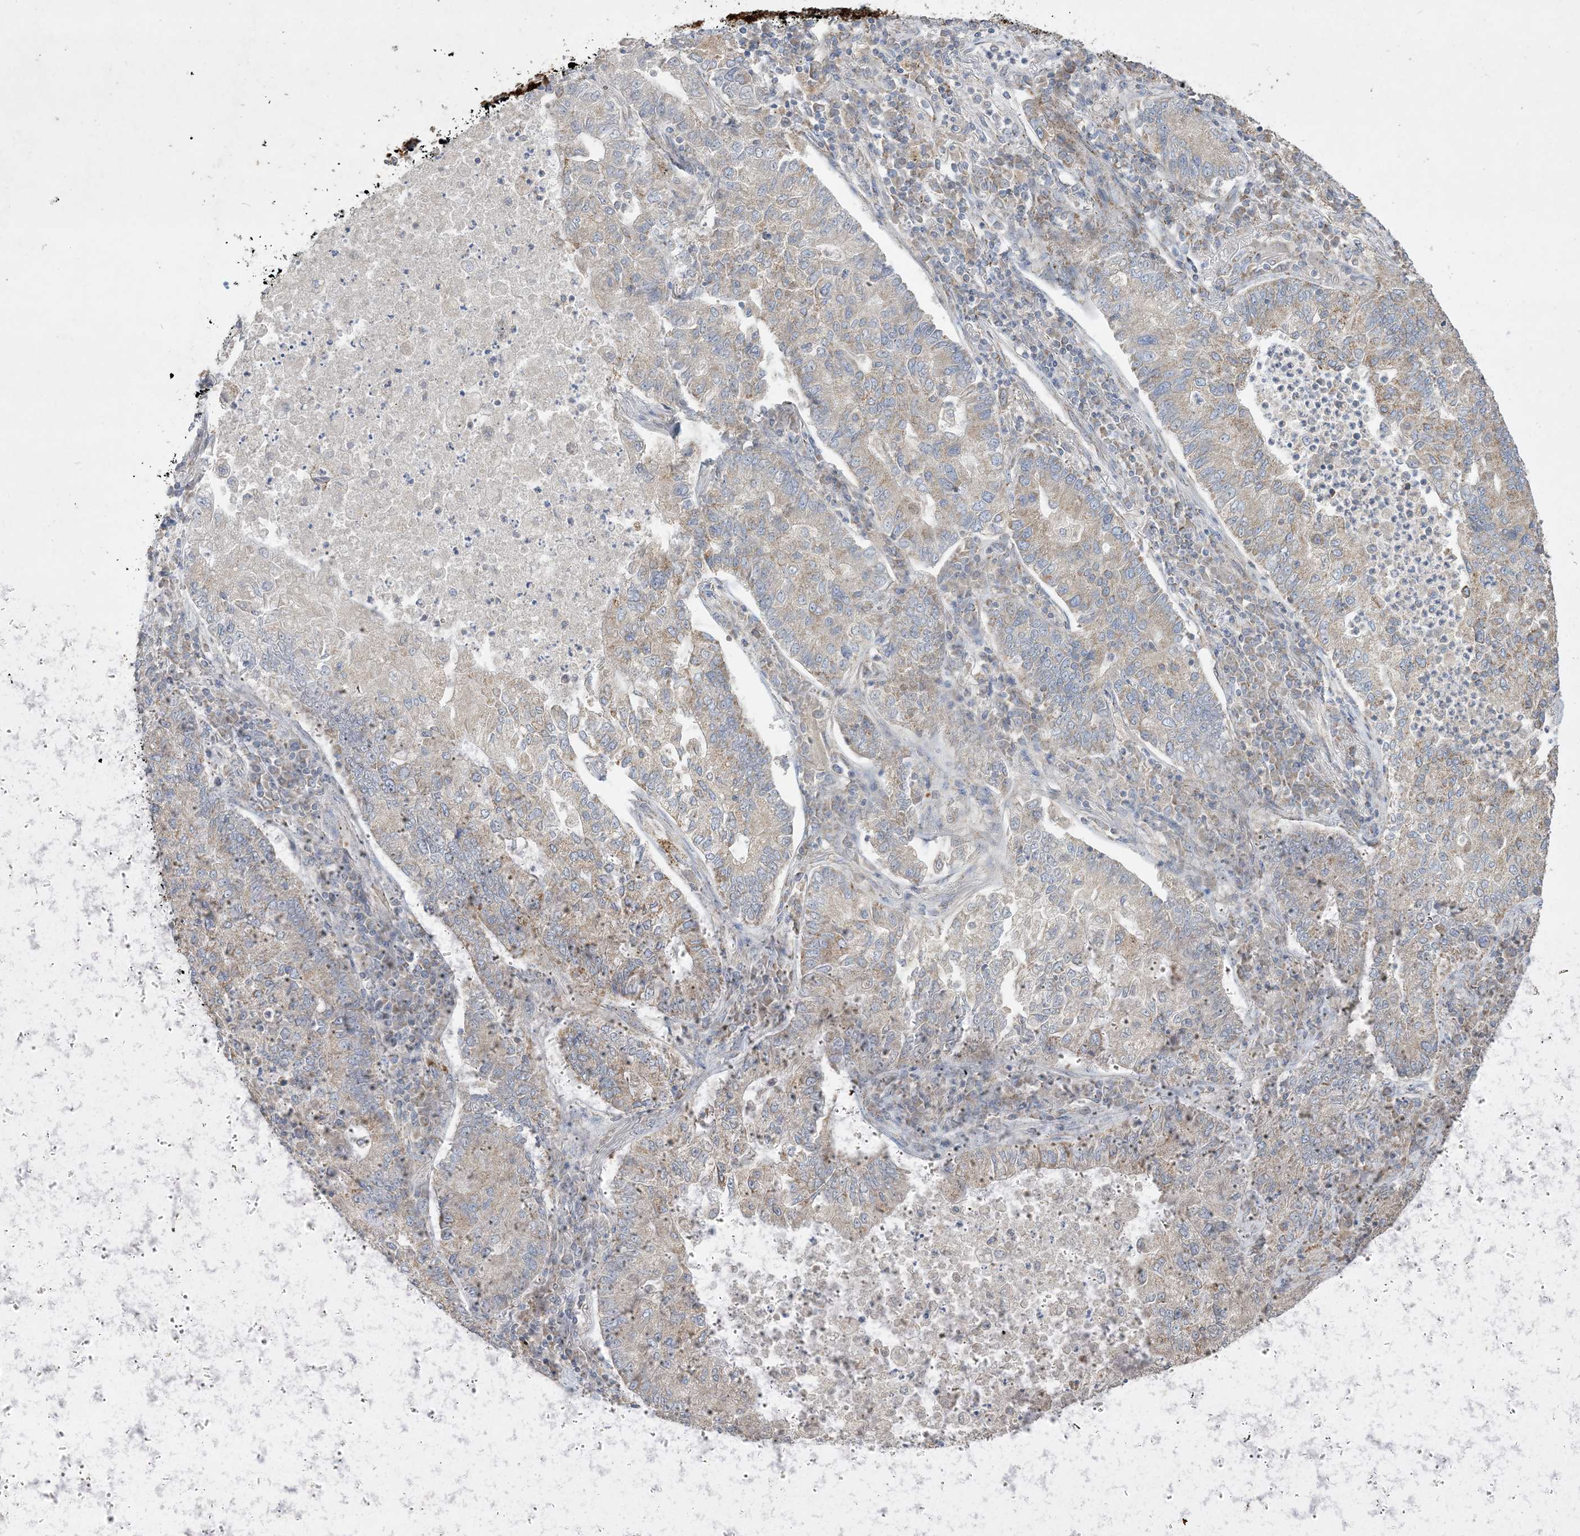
{"staining": {"intensity": "weak", "quantity": "25%-75%", "location": "cytoplasmic/membranous"}, "tissue": "lung cancer", "cell_type": "Tumor cells", "image_type": "cancer", "snomed": [{"axis": "morphology", "description": "Adenocarcinoma, NOS"}, {"axis": "topography", "description": "Lung"}], "caption": "This histopathology image displays immunohistochemistry staining of human lung adenocarcinoma, with low weak cytoplasmic/membranous positivity in approximately 25%-75% of tumor cells.", "gene": "NDUFAF3", "patient": {"sex": "male", "age": 49}}